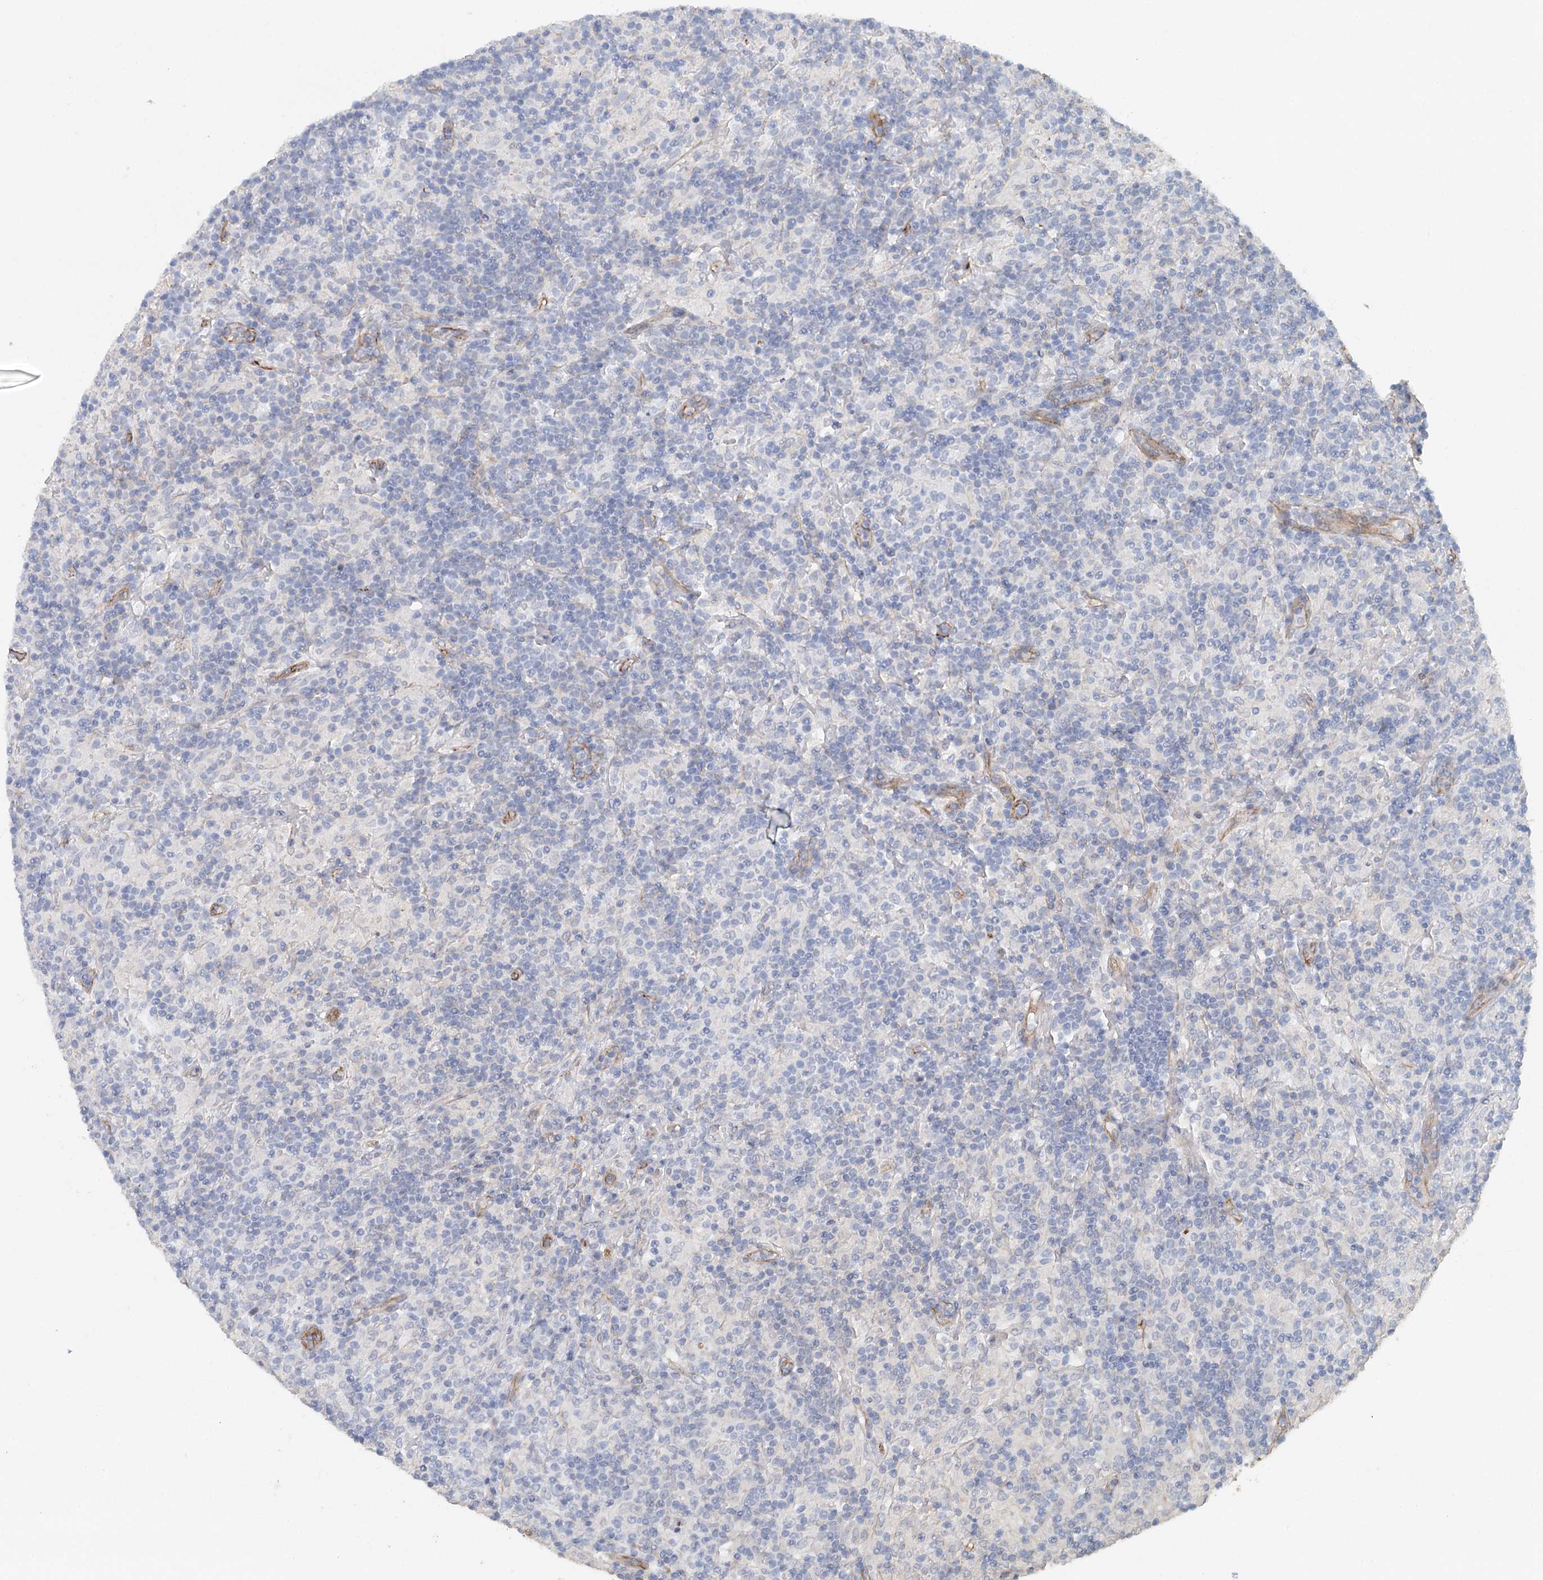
{"staining": {"intensity": "negative", "quantity": "none", "location": "none"}, "tissue": "lymphoma", "cell_type": "Tumor cells", "image_type": "cancer", "snomed": [{"axis": "morphology", "description": "Hodgkin's disease, NOS"}, {"axis": "topography", "description": "Lymph node"}], "caption": "This micrograph is of lymphoma stained with immunohistochemistry to label a protein in brown with the nuclei are counter-stained blue. There is no staining in tumor cells.", "gene": "SYNPO", "patient": {"sex": "male", "age": 70}}